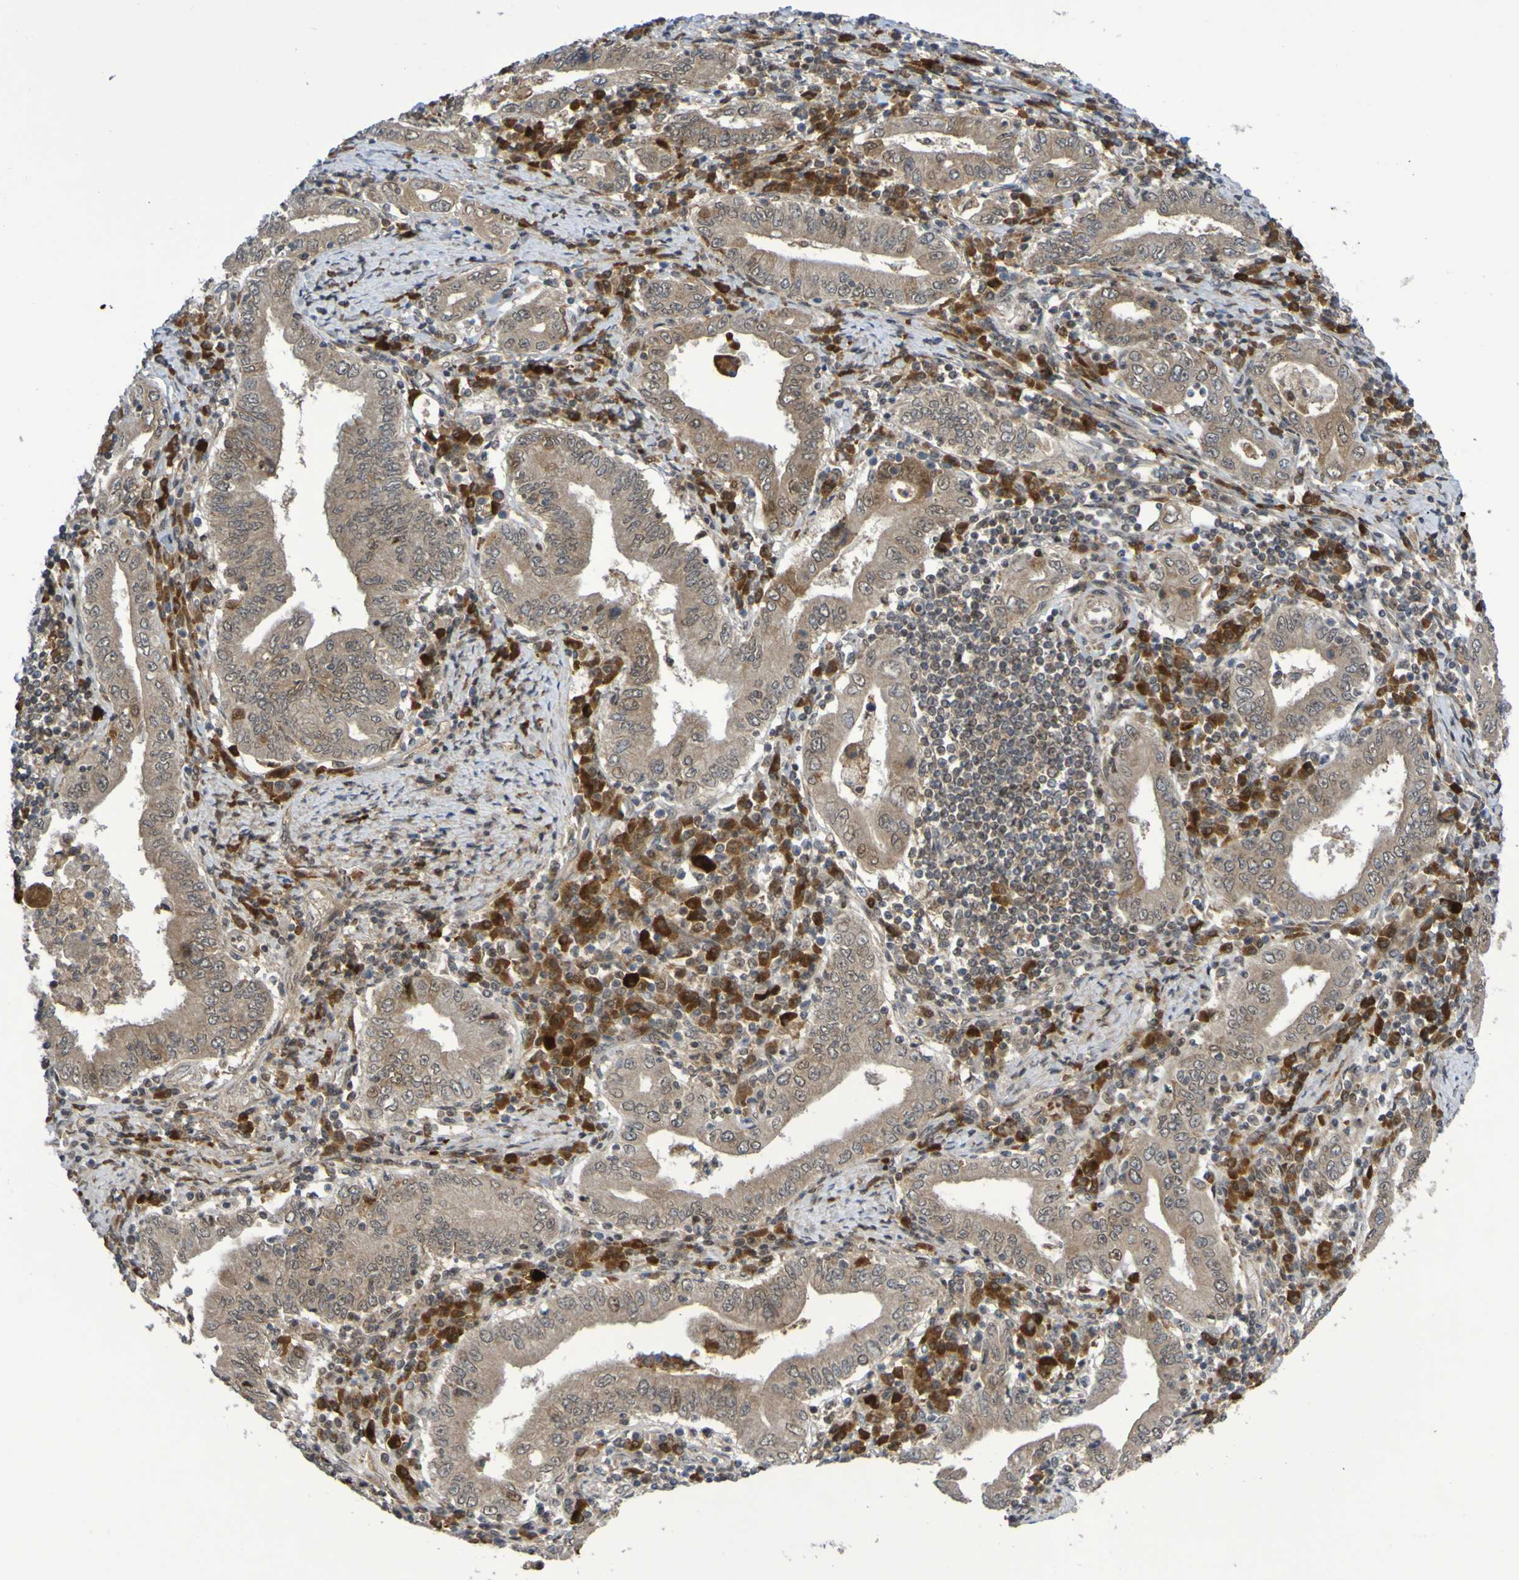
{"staining": {"intensity": "moderate", "quantity": ">75%", "location": "cytoplasmic/membranous"}, "tissue": "stomach cancer", "cell_type": "Tumor cells", "image_type": "cancer", "snomed": [{"axis": "morphology", "description": "Normal tissue, NOS"}, {"axis": "morphology", "description": "Adenocarcinoma, NOS"}, {"axis": "topography", "description": "Esophagus"}, {"axis": "topography", "description": "Stomach, upper"}, {"axis": "topography", "description": "Peripheral nerve tissue"}], "caption": "A medium amount of moderate cytoplasmic/membranous expression is present in approximately >75% of tumor cells in stomach cancer tissue. (DAB (3,3'-diaminobenzidine) = brown stain, brightfield microscopy at high magnification).", "gene": "ITLN1", "patient": {"sex": "male", "age": 62}}